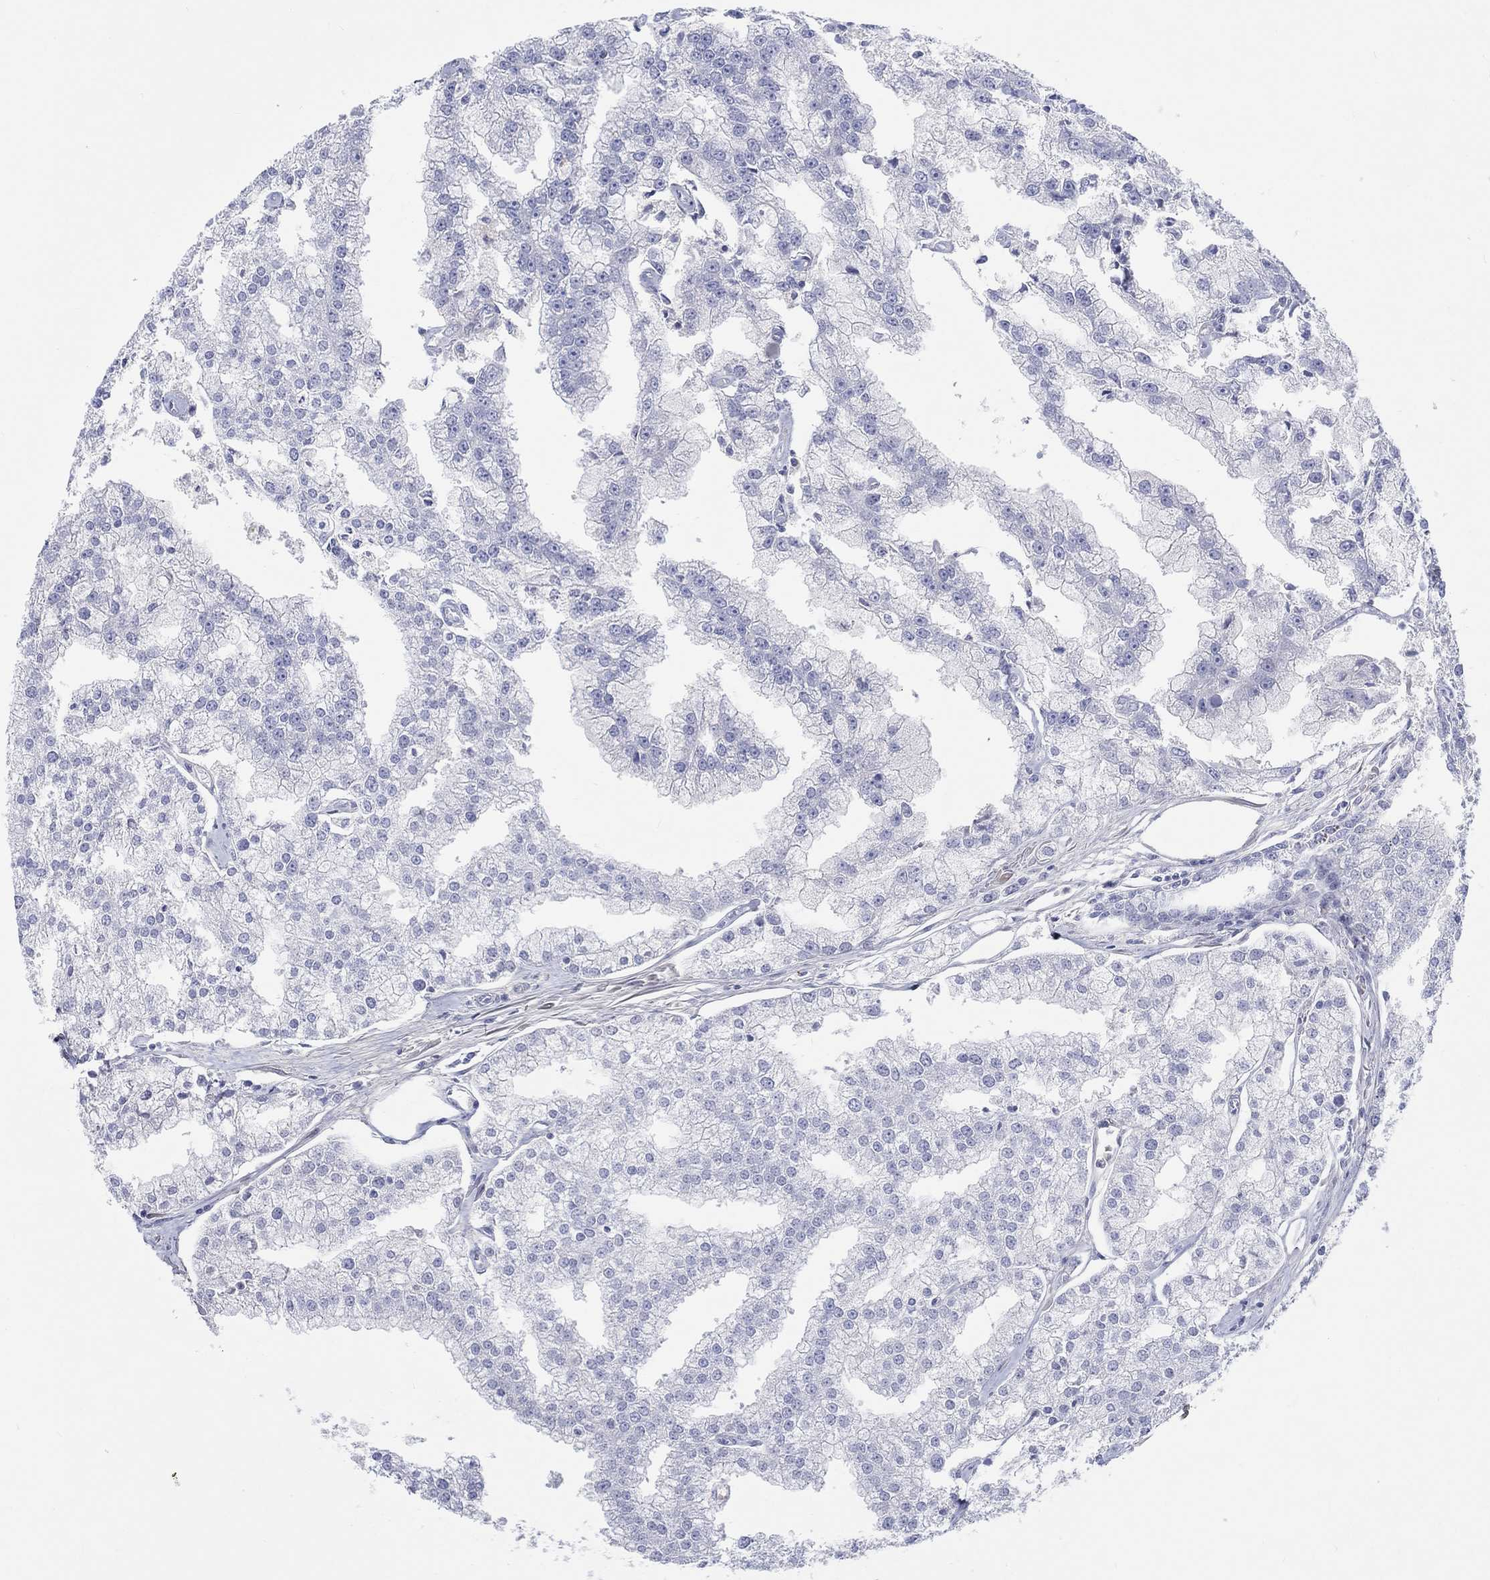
{"staining": {"intensity": "negative", "quantity": "none", "location": "none"}, "tissue": "prostate cancer", "cell_type": "Tumor cells", "image_type": "cancer", "snomed": [{"axis": "morphology", "description": "Adenocarcinoma, NOS"}, {"axis": "topography", "description": "Prostate"}], "caption": "Tumor cells are negative for brown protein staining in prostate adenocarcinoma.", "gene": "ARHGAP36", "patient": {"sex": "male", "age": 70}}